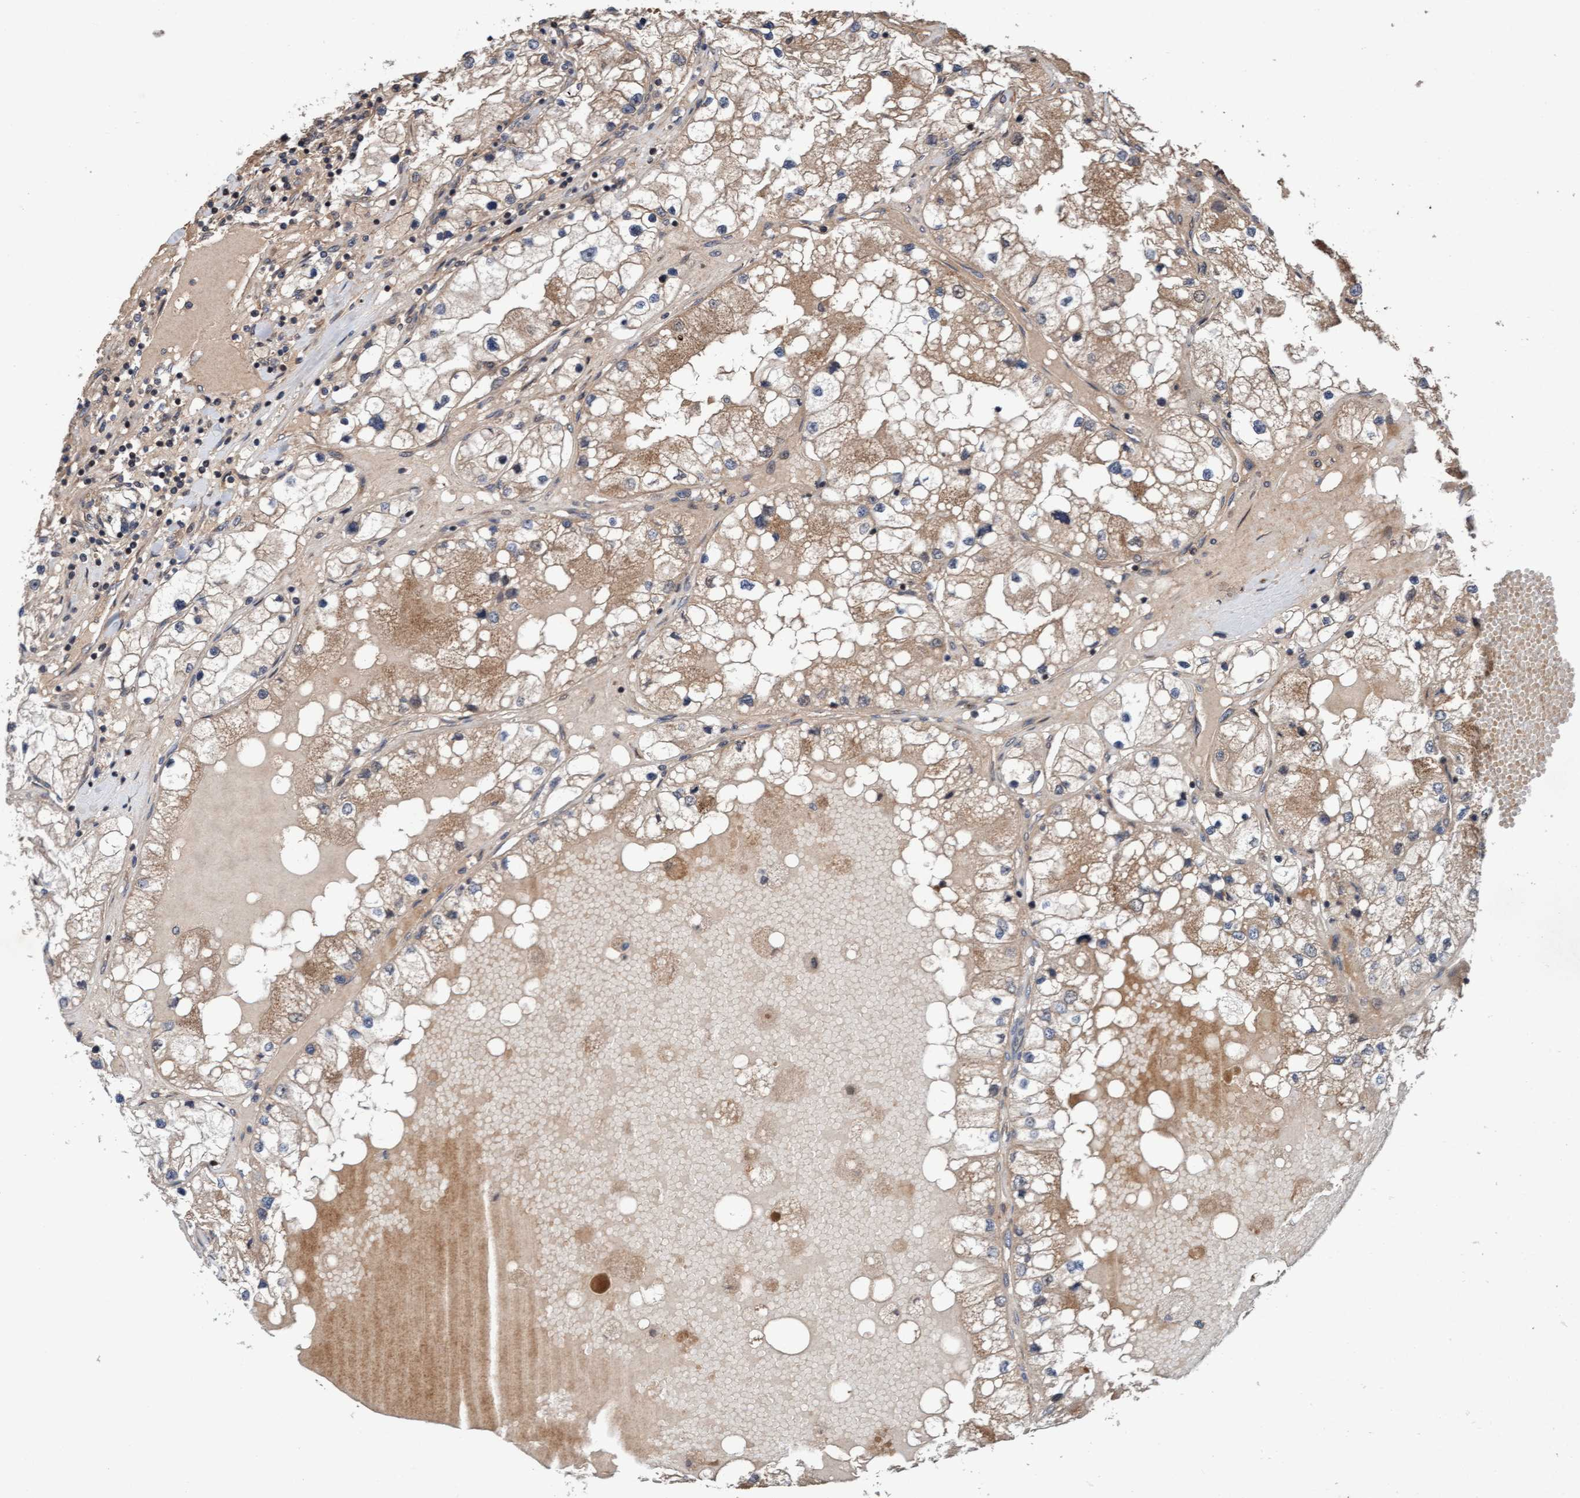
{"staining": {"intensity": "moderate", "quantity": "25%-75%", "location": "cytoplasmic/membranous"}, "tissue": "renal cancer", "cell_type": "Tumor cells", "image_type": "cancer", "snomed": [{"axis": "morphology", "description": "Adenocarcinoma, NOS"}, {"axis": "topography", "description": "Kidney"}], "caption": "Immunohistochemistry (IHC) micrograph of neoplastic tissue: renal cancer (adenocarcinoma) stained using immunohistochemistry (IHC) reveals medium levels of moderate protein expression localized specifically in the cytoplasmic/membranous of tumor cells, appearing as a cytoplasmic/membranous brown color.", "gene": "MLXIP", "patient": {"sex": "male", "age": 68}}